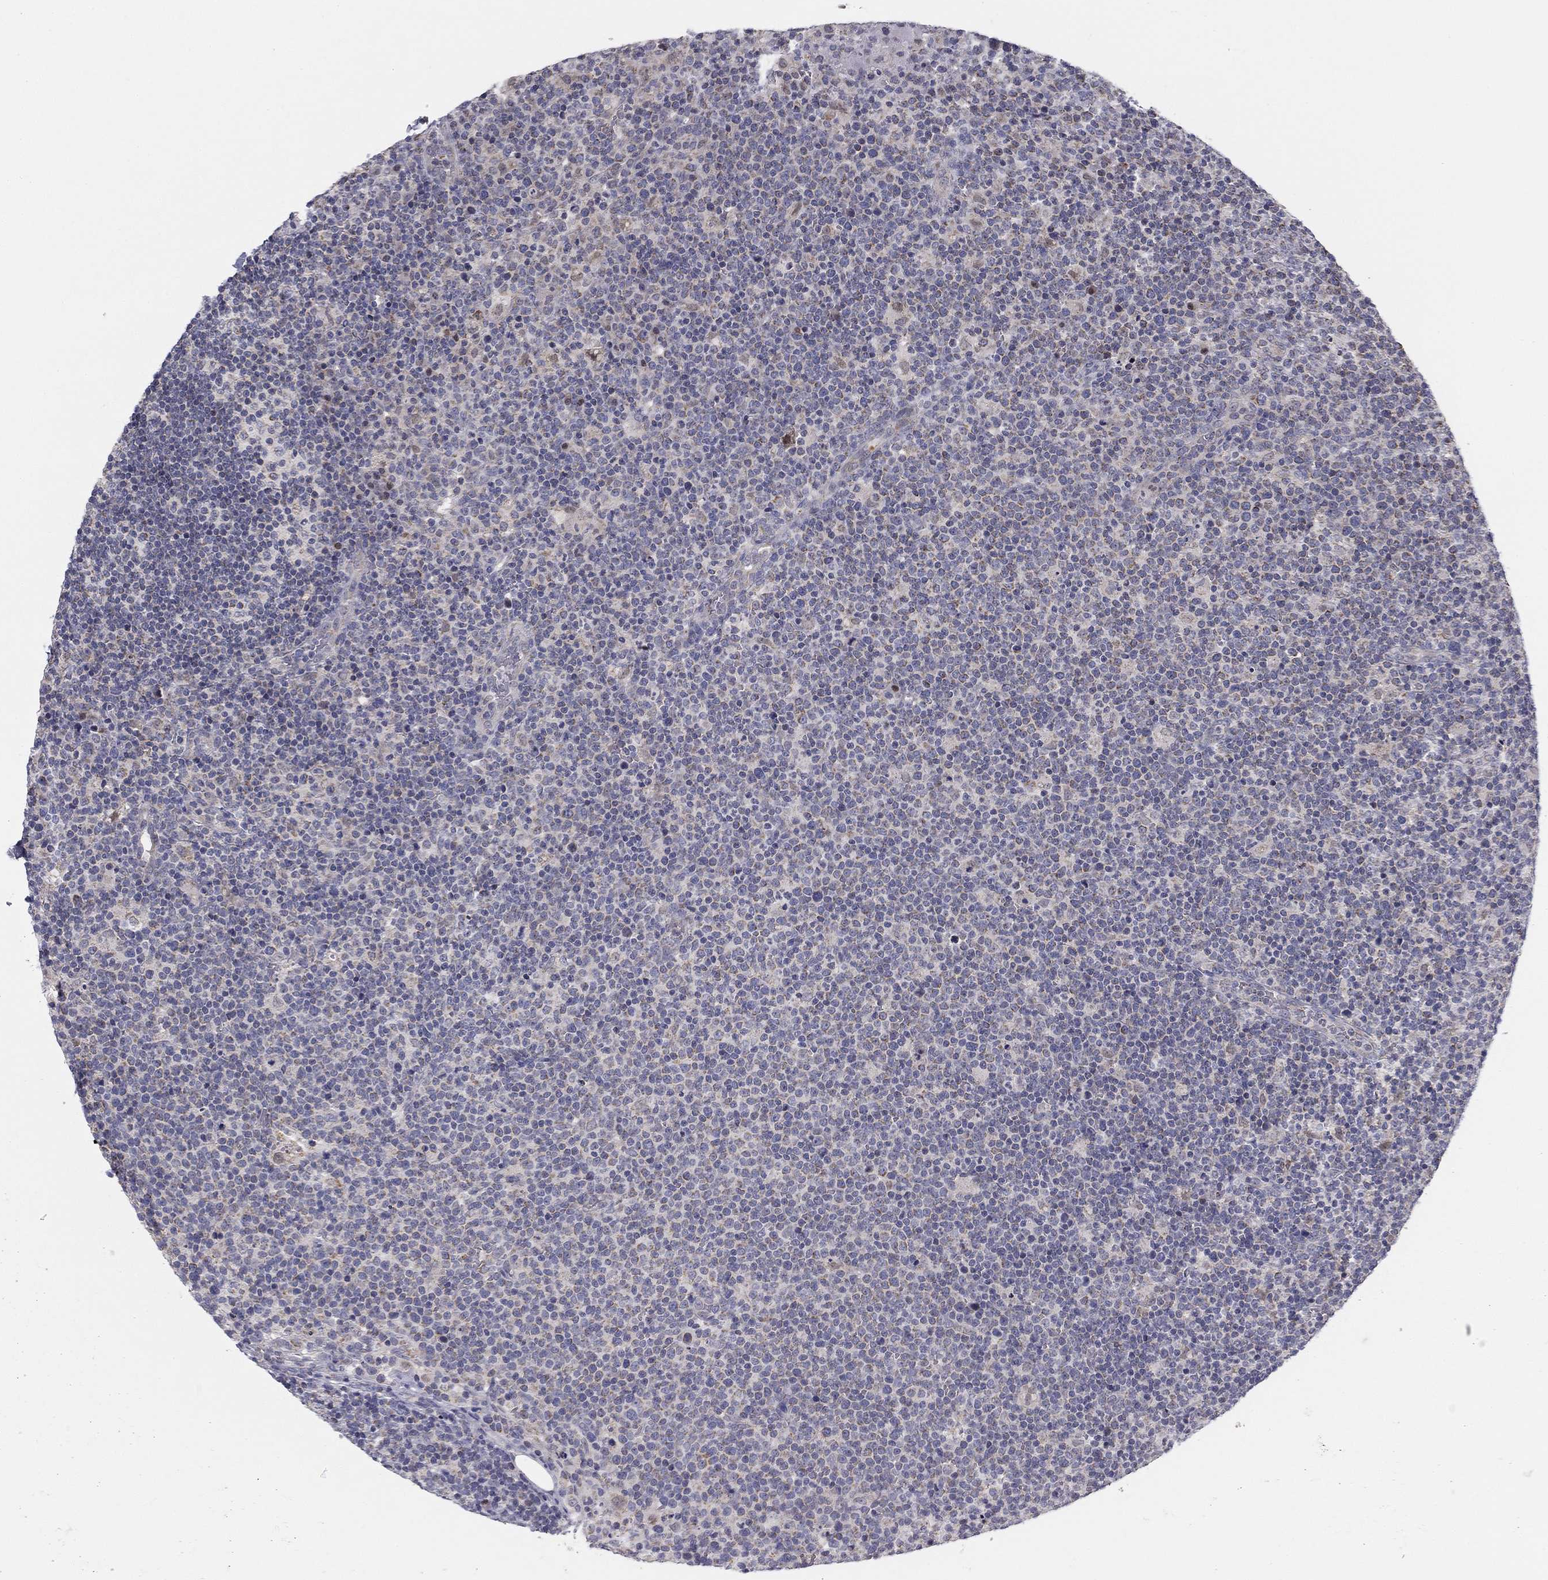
{"staining": {"intensity": "negative", "quantity": "none", "location": "none"}, "tissue": "lymphoma", "cell_type": "Tumor cells", "image_type": "cancer", "snomed": [{"axis": "morphology", "description": "Malignant lymphoma, non-Hodgkin's type, High grade"}, {"axis": "topography", "description": "Lymph node"}], "caption": "High magnification brightfield microscopy of lymphoma stained with DAB (brown) and counterstained with hematoxylin (blue): tumor cells show no significant positivity.", "gene": "SLC2A9", "patient": {"sex": "male", "age": 61}}